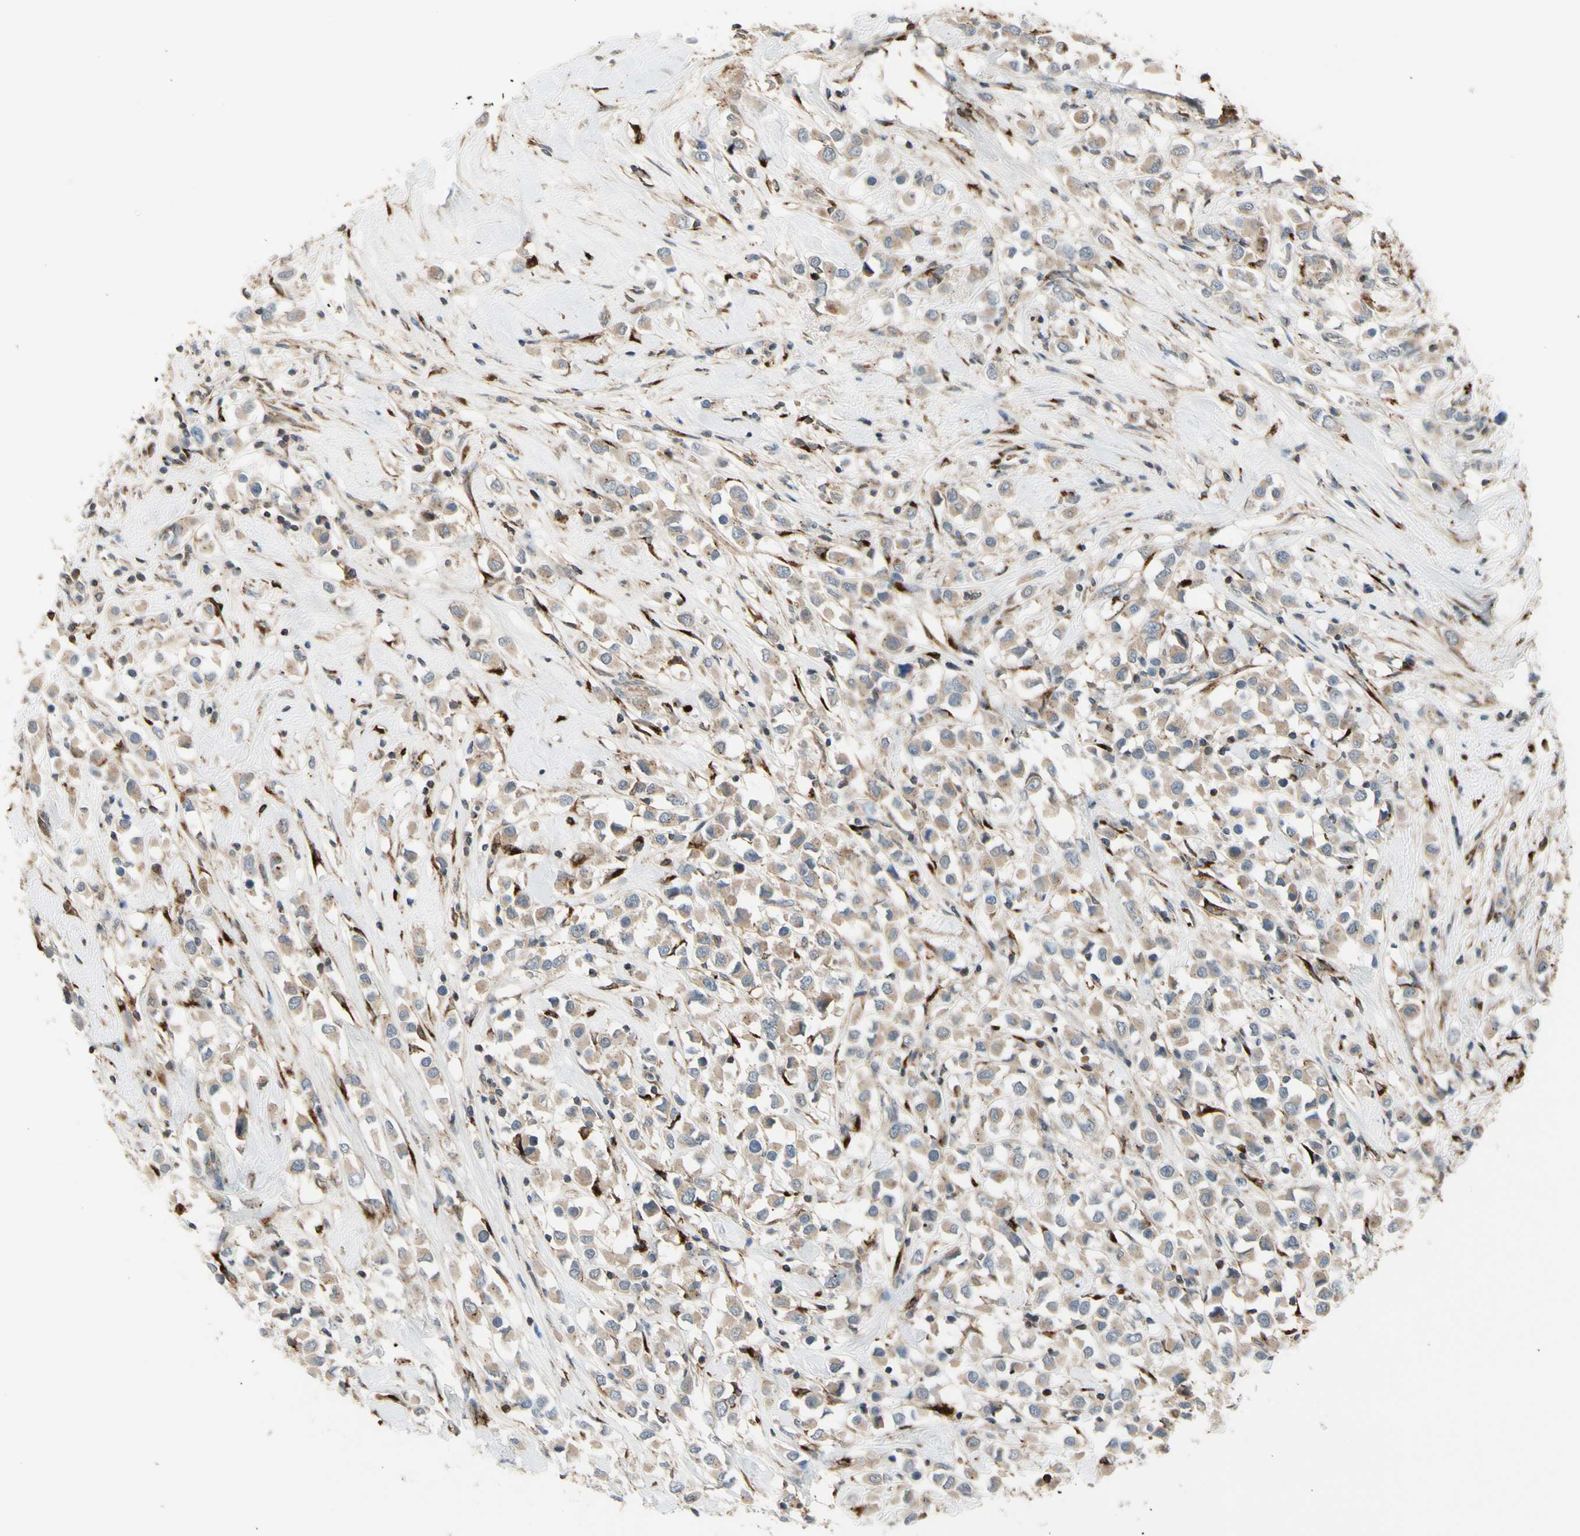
{"staining": {"intensity": "weak", "quantity": ">75%", "location": "cytoplasmic/membranous"}, "tissue": "breast cancer", "cell_type": "Tumor cells", "image_type": "cancer", "snomed": [{"axis": "morphology", "description": "Duct carcinoma"}, {"axis": "topography", "description": "Breast"}], "caption": "Infiltrating ductal carcinoma (breast) was stained to show a protein in brown. There is low levels of weak cytoplasmic/membranous staining in about >75% of tumor cells.", "gene": "GALNT5", "patient": {"sex": "female", "age": 61}}